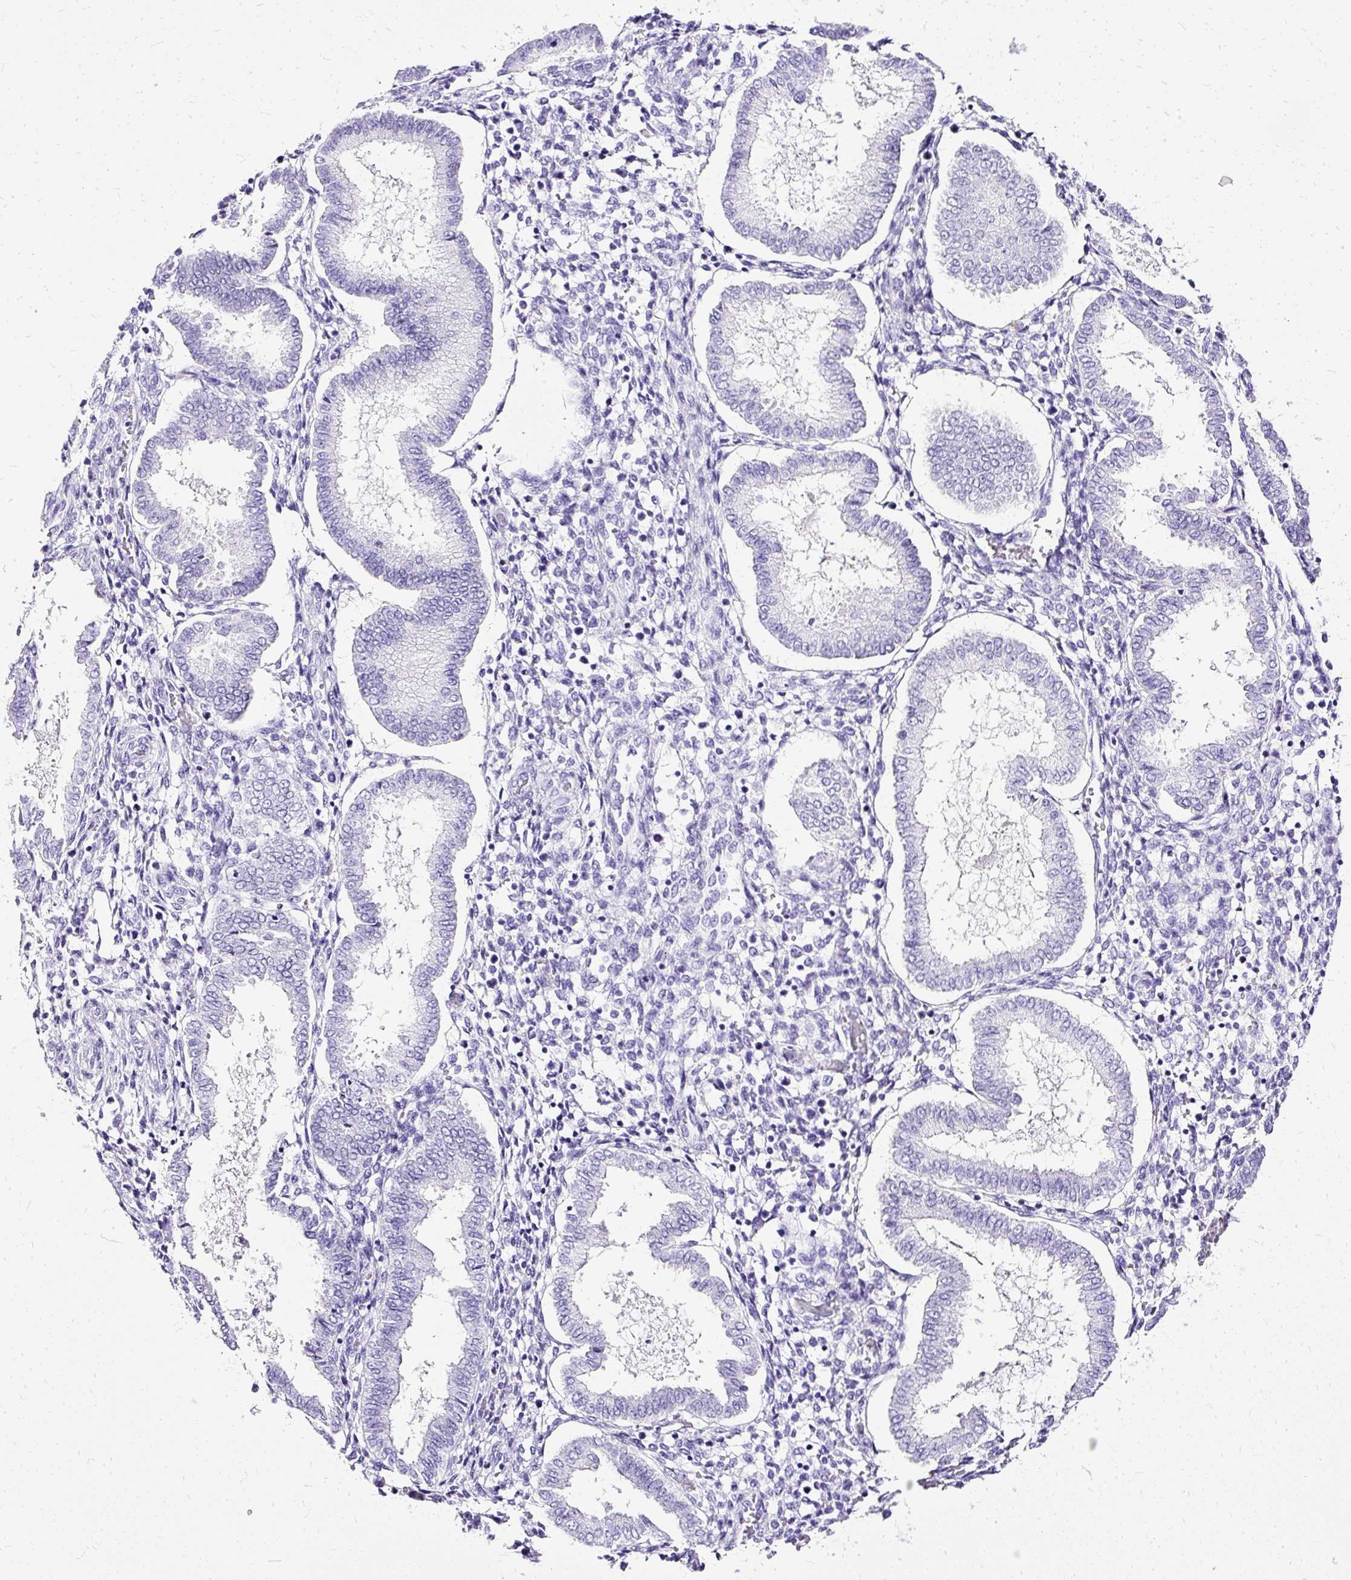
{"staining": {"intensity": "negative", "quantity": "none", "location": "none"}, "tissue": "endometrium", "cell_type": "Cells in endometrial stroma", "image_type": "normal", "snomed": [{"axis": "morphology", "description": "Normal tissue, NOS"}, {"axis": "topography", "description": "Endometrium"}], "caption": "DAB immunohistochemical staining of benign endometrium reveals no significant expression in cells in endometrial stroma. Nuclei are stained in blue.", "gene": "SLC8A2", "patient": {"sex": "female", "age": 24}}